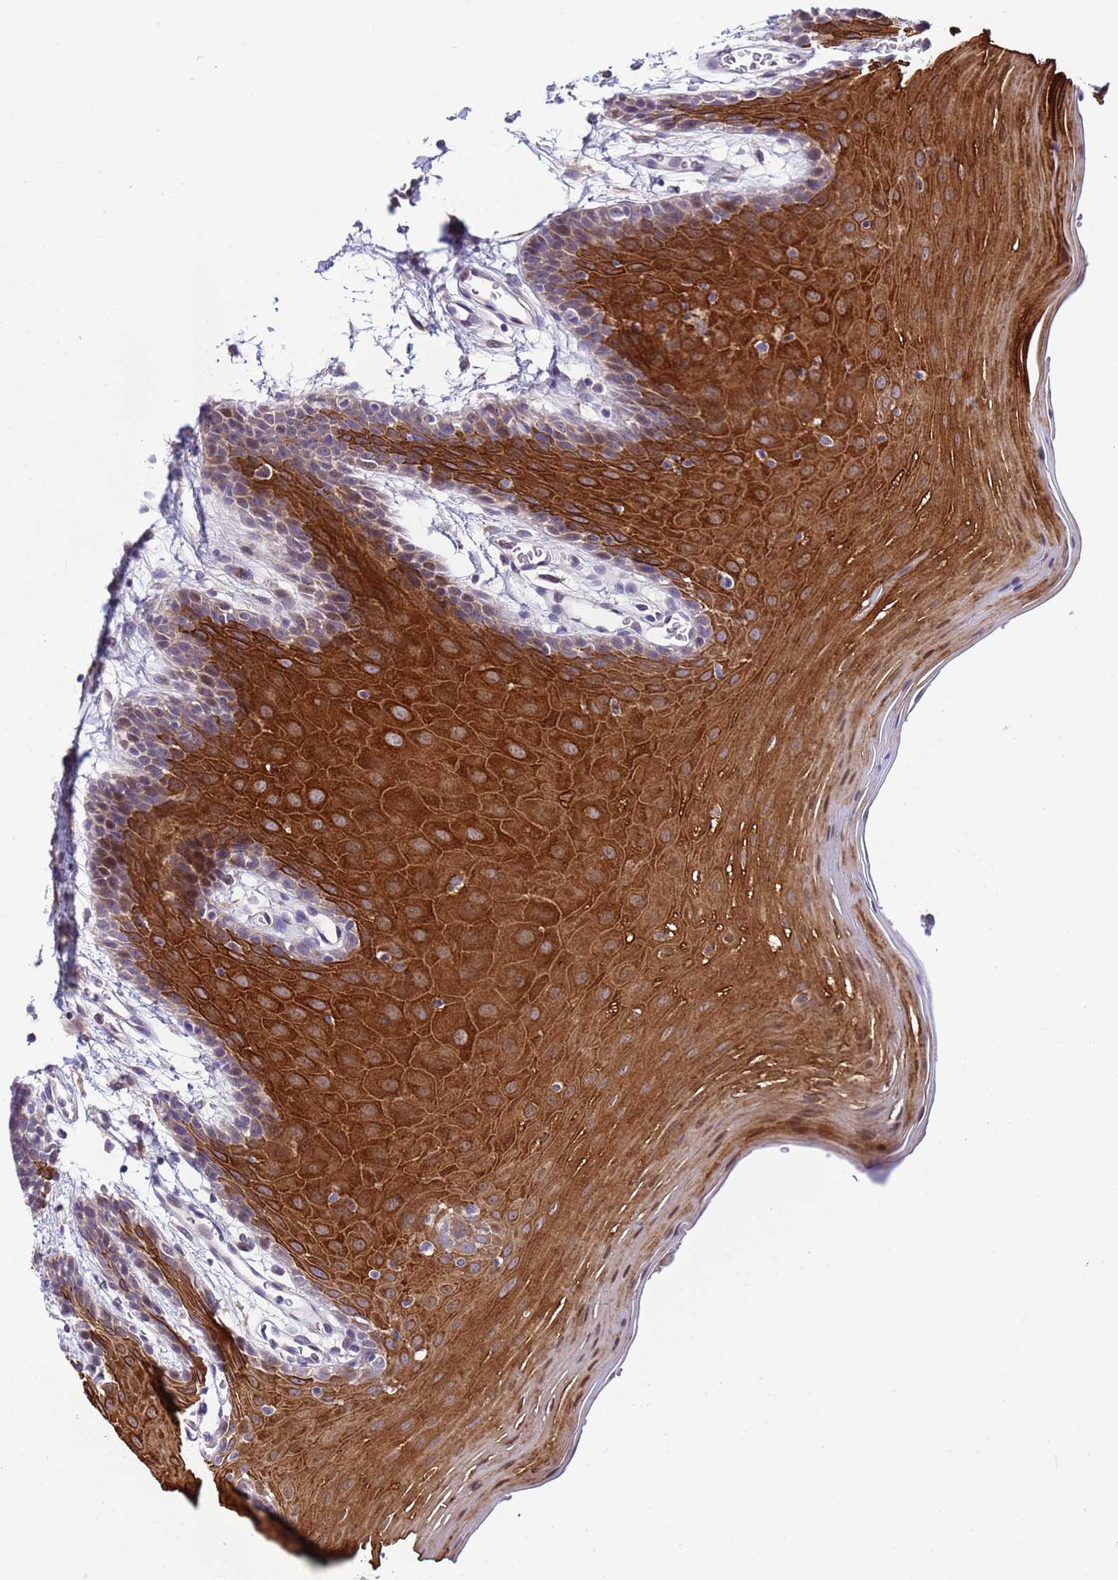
{"staining": {"intensity": "strong", "quantity": "25%-75%", "location": "cytoplasmic/membranous"}, "tissue": "oral mucosa", "cell_type": "Squamous epithelial cells", "image_type": "normal", "snomed": [{"axis": "morphology", "description": "Normal tissue, NOS"}, {"axis": "topography", "description": "Skeletal muscle"}, {"axis": "topography", "description": "Oral tissue"}, {"axis": "topography", "description": "Salivary gland"}, {"axis": "topography", "description": "Peripheral nerve tissue"}], "caption": "This micrograph shows benign oral mucosa stained with immunohistochemistry (IHC) to label a protein in brown. The cytoplasmic/membranous of squamous epithelial cells show strong positivity for the protein. Nuclei are counter-stained blue.", "gene": "IGSF11", "patient": {"sex": "male", "age": 54}}